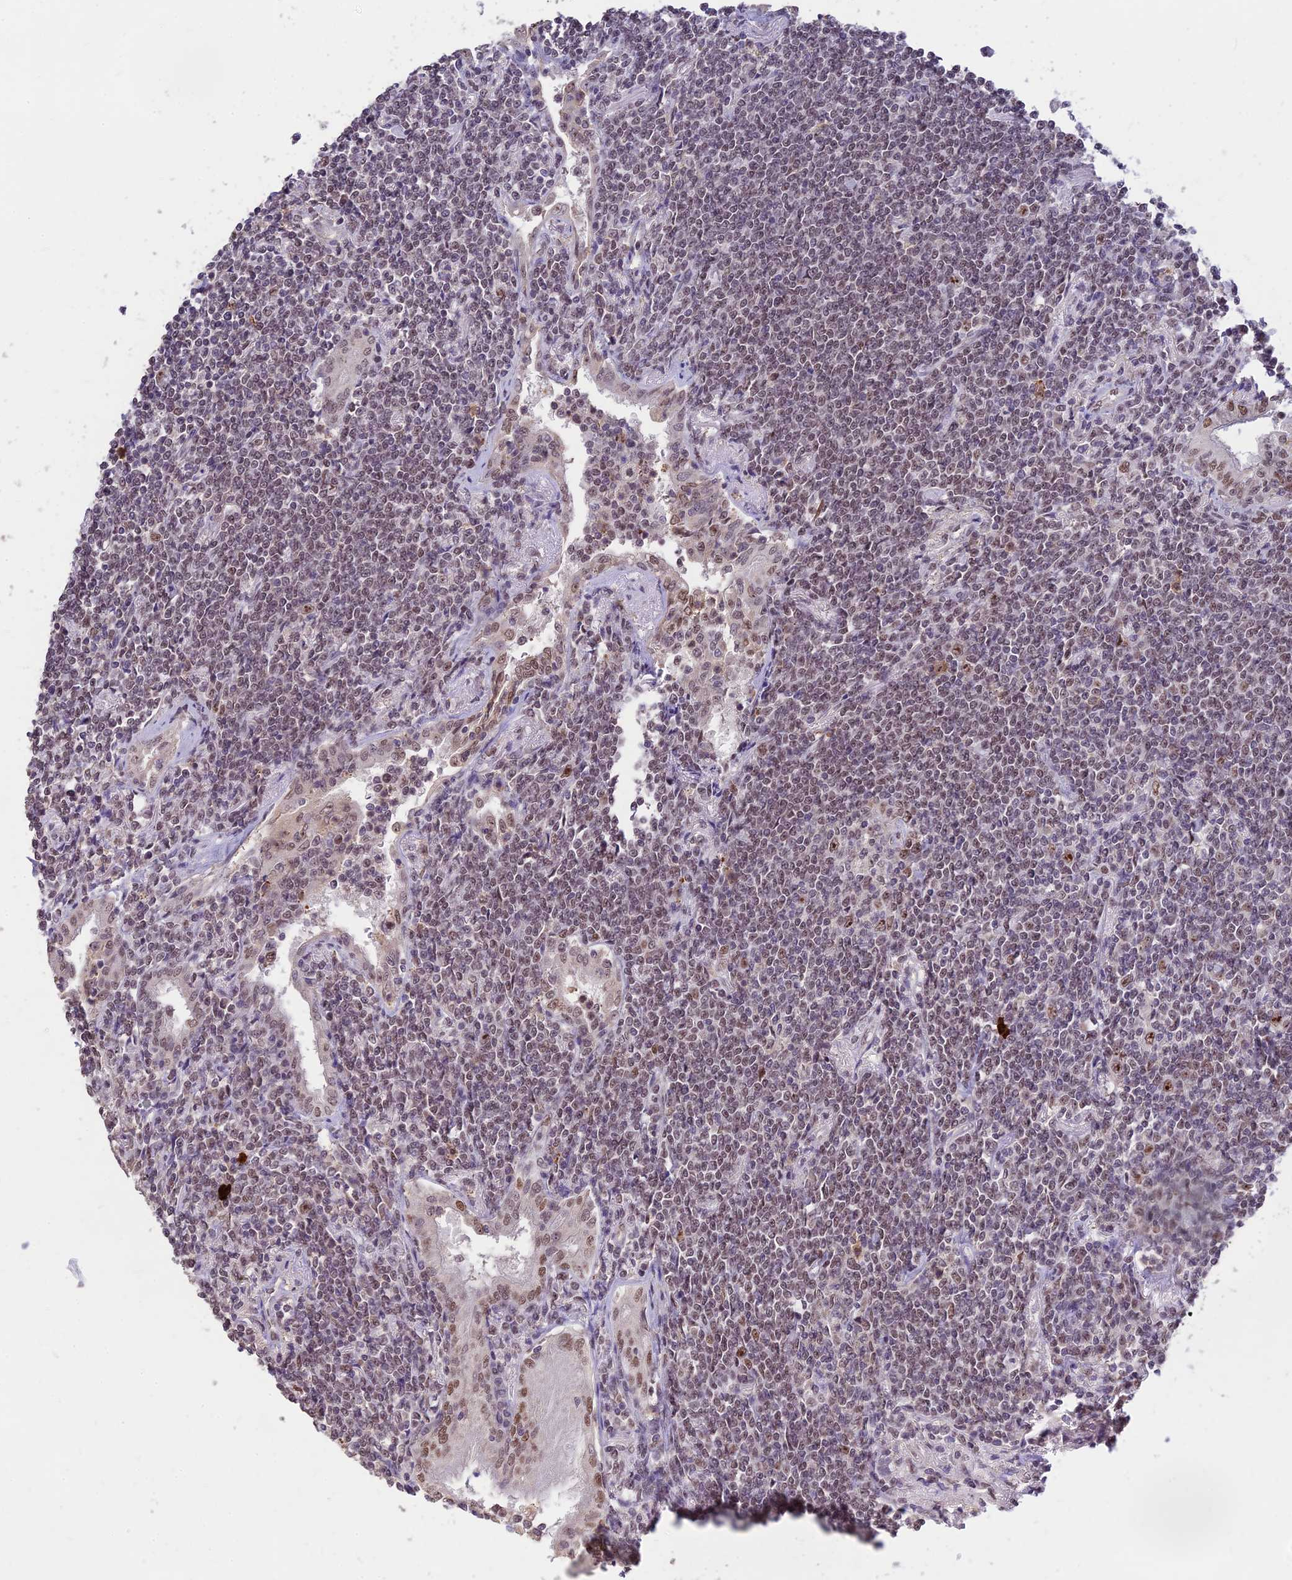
{"staining": {"intensity": "moderate", "quantity": "<25%", "location": "nuclear"}, "tissue": "lymphoma", "cell_type": "Tumor cells", "image_type": "cancer", "snomed": [{"axis": "morphology", "description": "Malignant lymphoma, non-Hodgkin's type, Low grade"}, {"axis": "topography", "description": "Lung"}], "caption": "The image shows staining of malignant lymphoma, non-Hodgkin's type (low-grade), revealing moderate nuclear protein expression (brown color) within tumor cells.", "gene": "POLR1G", "patient": {"sex": "female", "age": 71}}